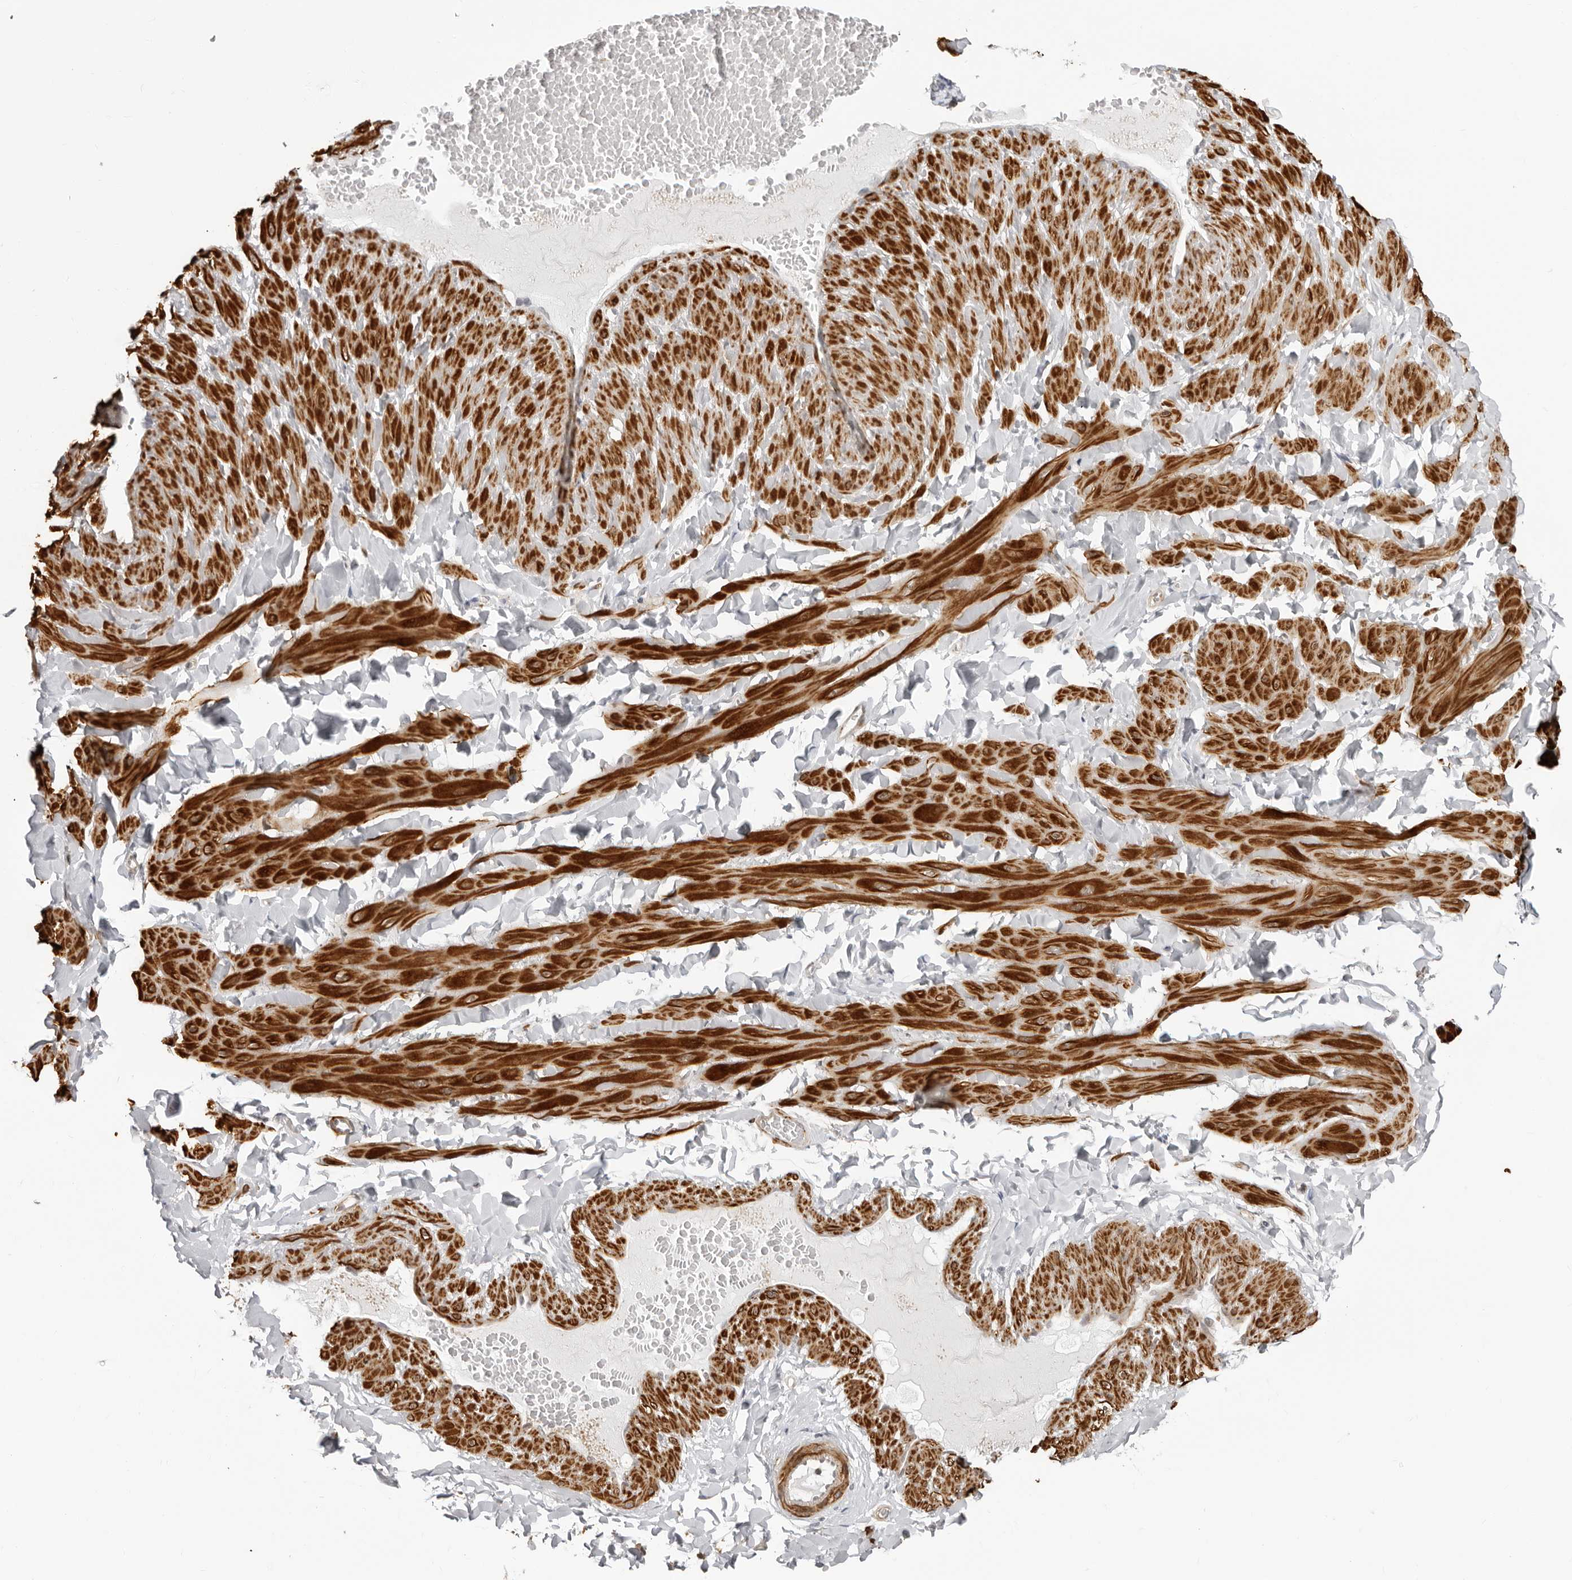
{"staining": {"intensity": "weak", "quantity": "<25%", "location": "cytoplasmic/membranous"}, "tissue": "adipose tissue", "cell_type": "Adipocytes", "image_type": "normal", "snomed": [{"axis": "morphology", "description": "Normal tissue, NOS"}, {"axis": "topography", "description": "Adipose tissue"}, {"axis": "topography", "description": "Vascular tissue"}, {"axis": "topography", "description": "Peripheral nerve tissue"}], "caption": "This is a histopathology image of immunohistochemistry staining of unremarkable adipose tissue, which shows no positivity in adipocytes.", "gene": "UNK", "patient": {"sex": "male", "age": 25}}